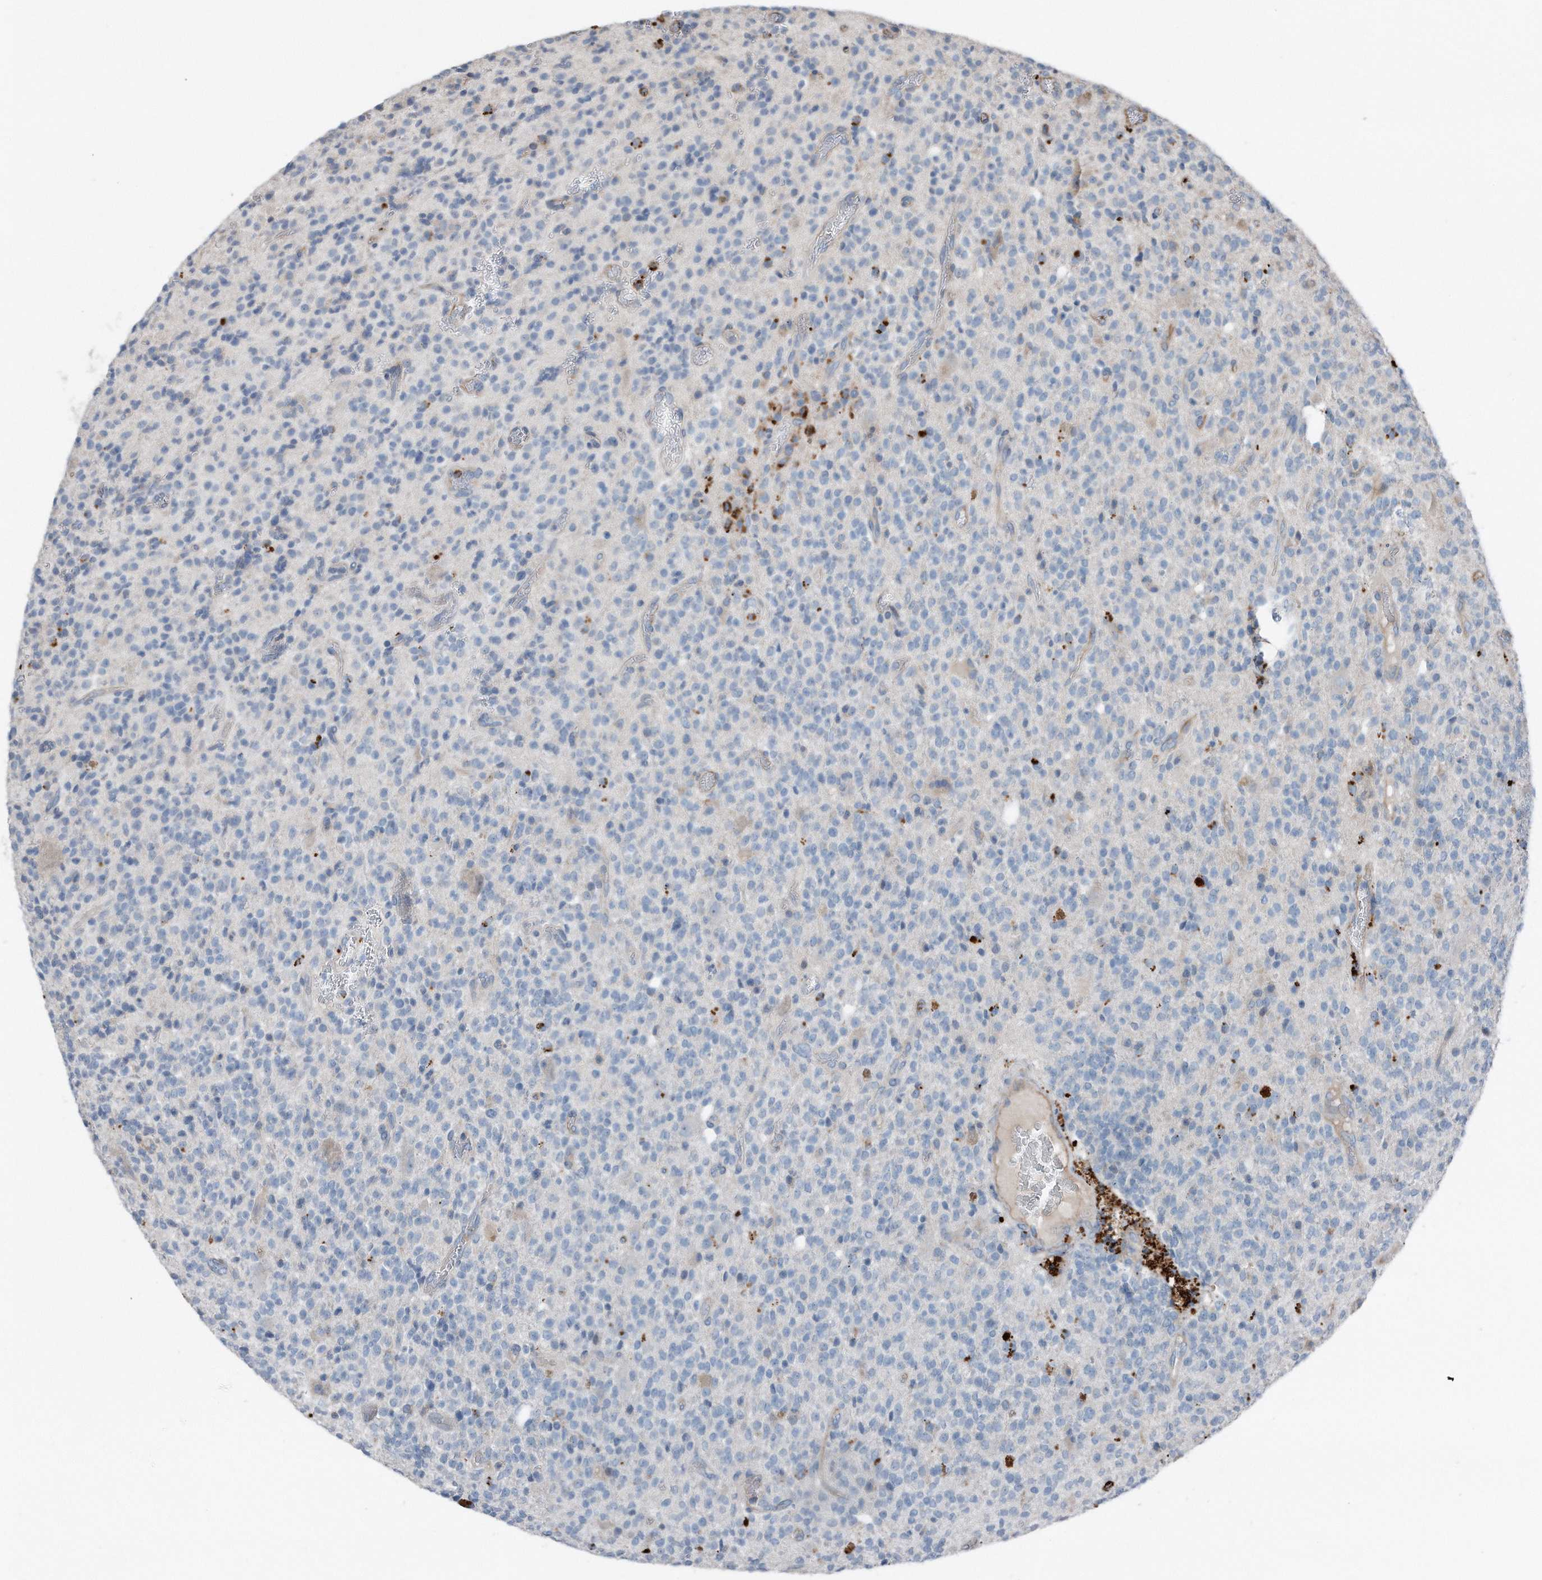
{"staining": {"intensity": "negative", "quantity": "none", "location": "none"}, "tissue": "glioma", "cell_type": "Tumor cells", "image_type": "cancer", "snomed": [{"axis": "morphology", "description": "Glioma, malignant, High grade"}, {"axis": "topography", "description": "Brain"}], "caption": "Glioma was stained to show a protein in brown. There is no significant expression in tumor cells.", "gene": "ZNF772", "patient": {"sex": "male", "age": 34}}